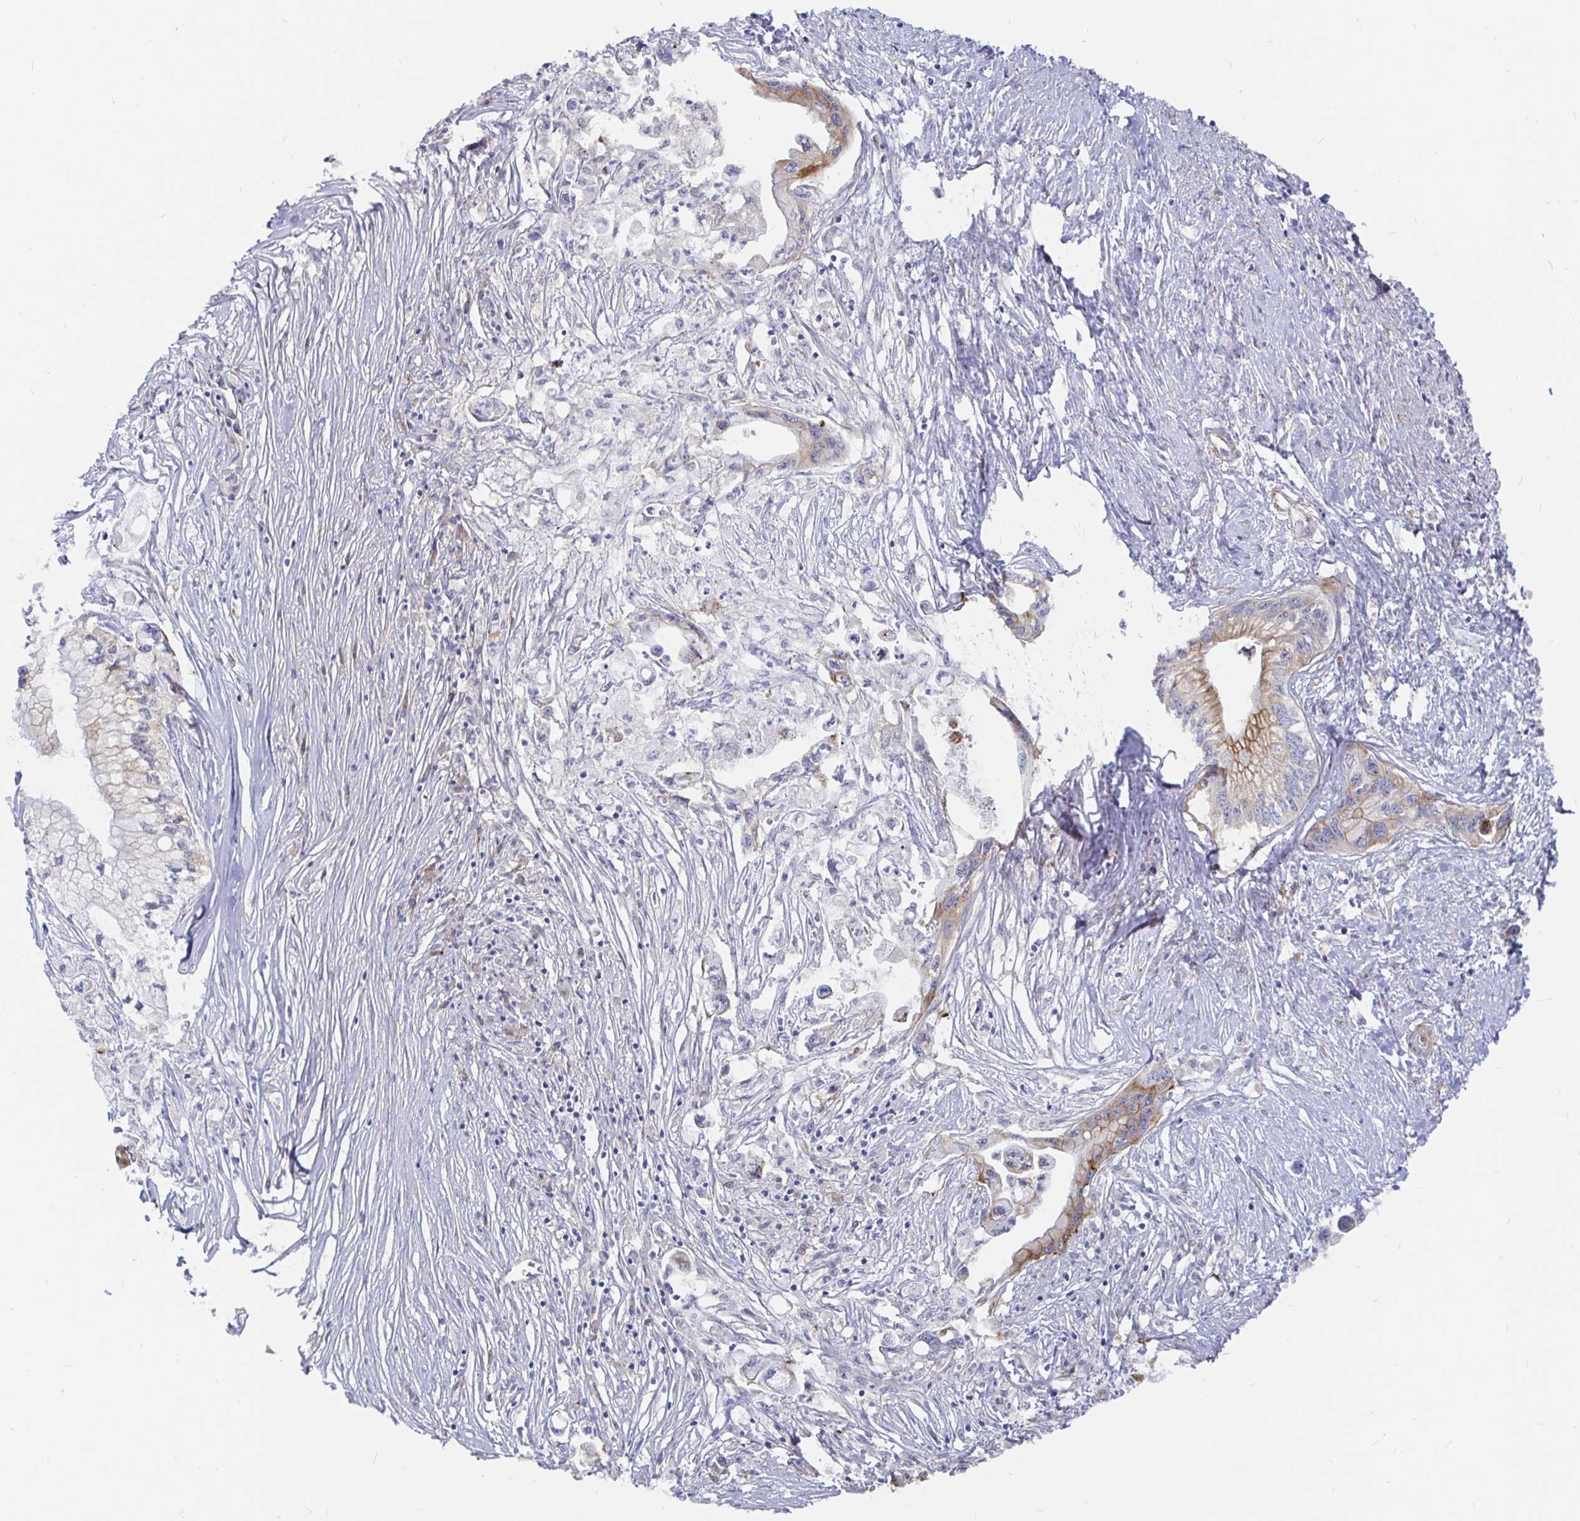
{"staining": {"intensity": "moderate", "quantity": "25%-75%", "location": "cytoplasmic/membranous"}, "tissue": "pancreatic cancer", "cell_type": "Tumor cells", "image_type": "cancer", "snomed": [{"axis": "morphology", "description": "Adenocarcinoma, NOS"}, {"axis": "topography", "description": "Pancreas"}], "caption": "Protein staining of pancreatic adenocarcinoma tissue shows moderate cytoplasmic/membranous staining in about 25%-75% of tumor cells.", "gene": "KCTD19", "patient": {"sex": "male", "age": 61}}